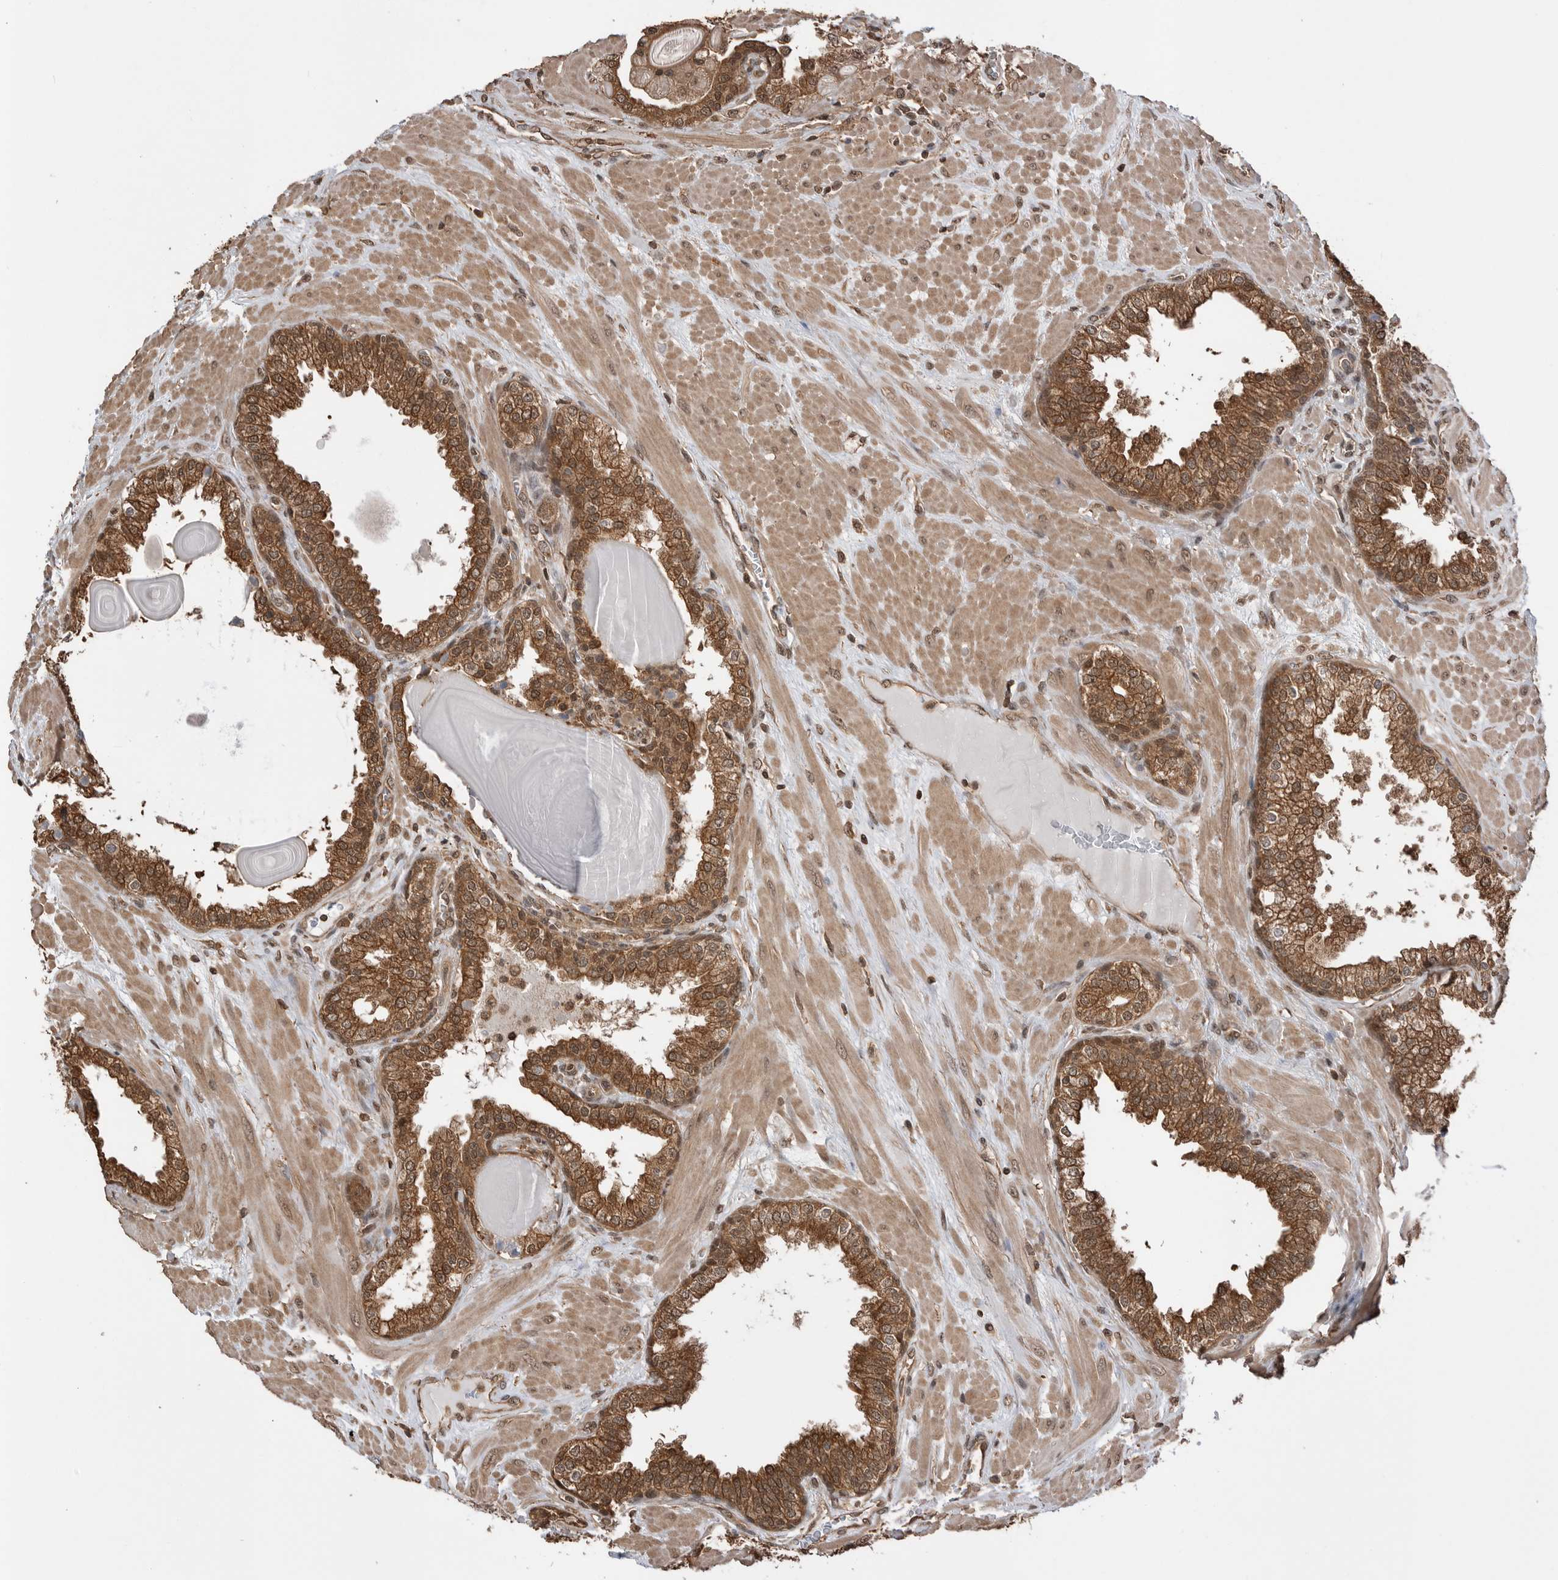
{"staining": {"intensity": "strong", "quantity": ">75%", "location": "cytoplasmic/membranous"}, "tissue": "prostate", "cell_type": "Glandular cells", "image_type": "normal", "snomed": [{"axis": "morphology", "description": "Normal tissue, NOS"}, {"axis": "topography", "description": "Prostate"}], "caption": "Protein expression analysis of normal human prostate reveals strong cytoplasmic/membranous expression in approximately >75% of glandular cells. (DAB = brown stain, brightfield microscopy at high magnification).", "gene": "PEAK1", "patient": {"sex": "male", "age": 51}}